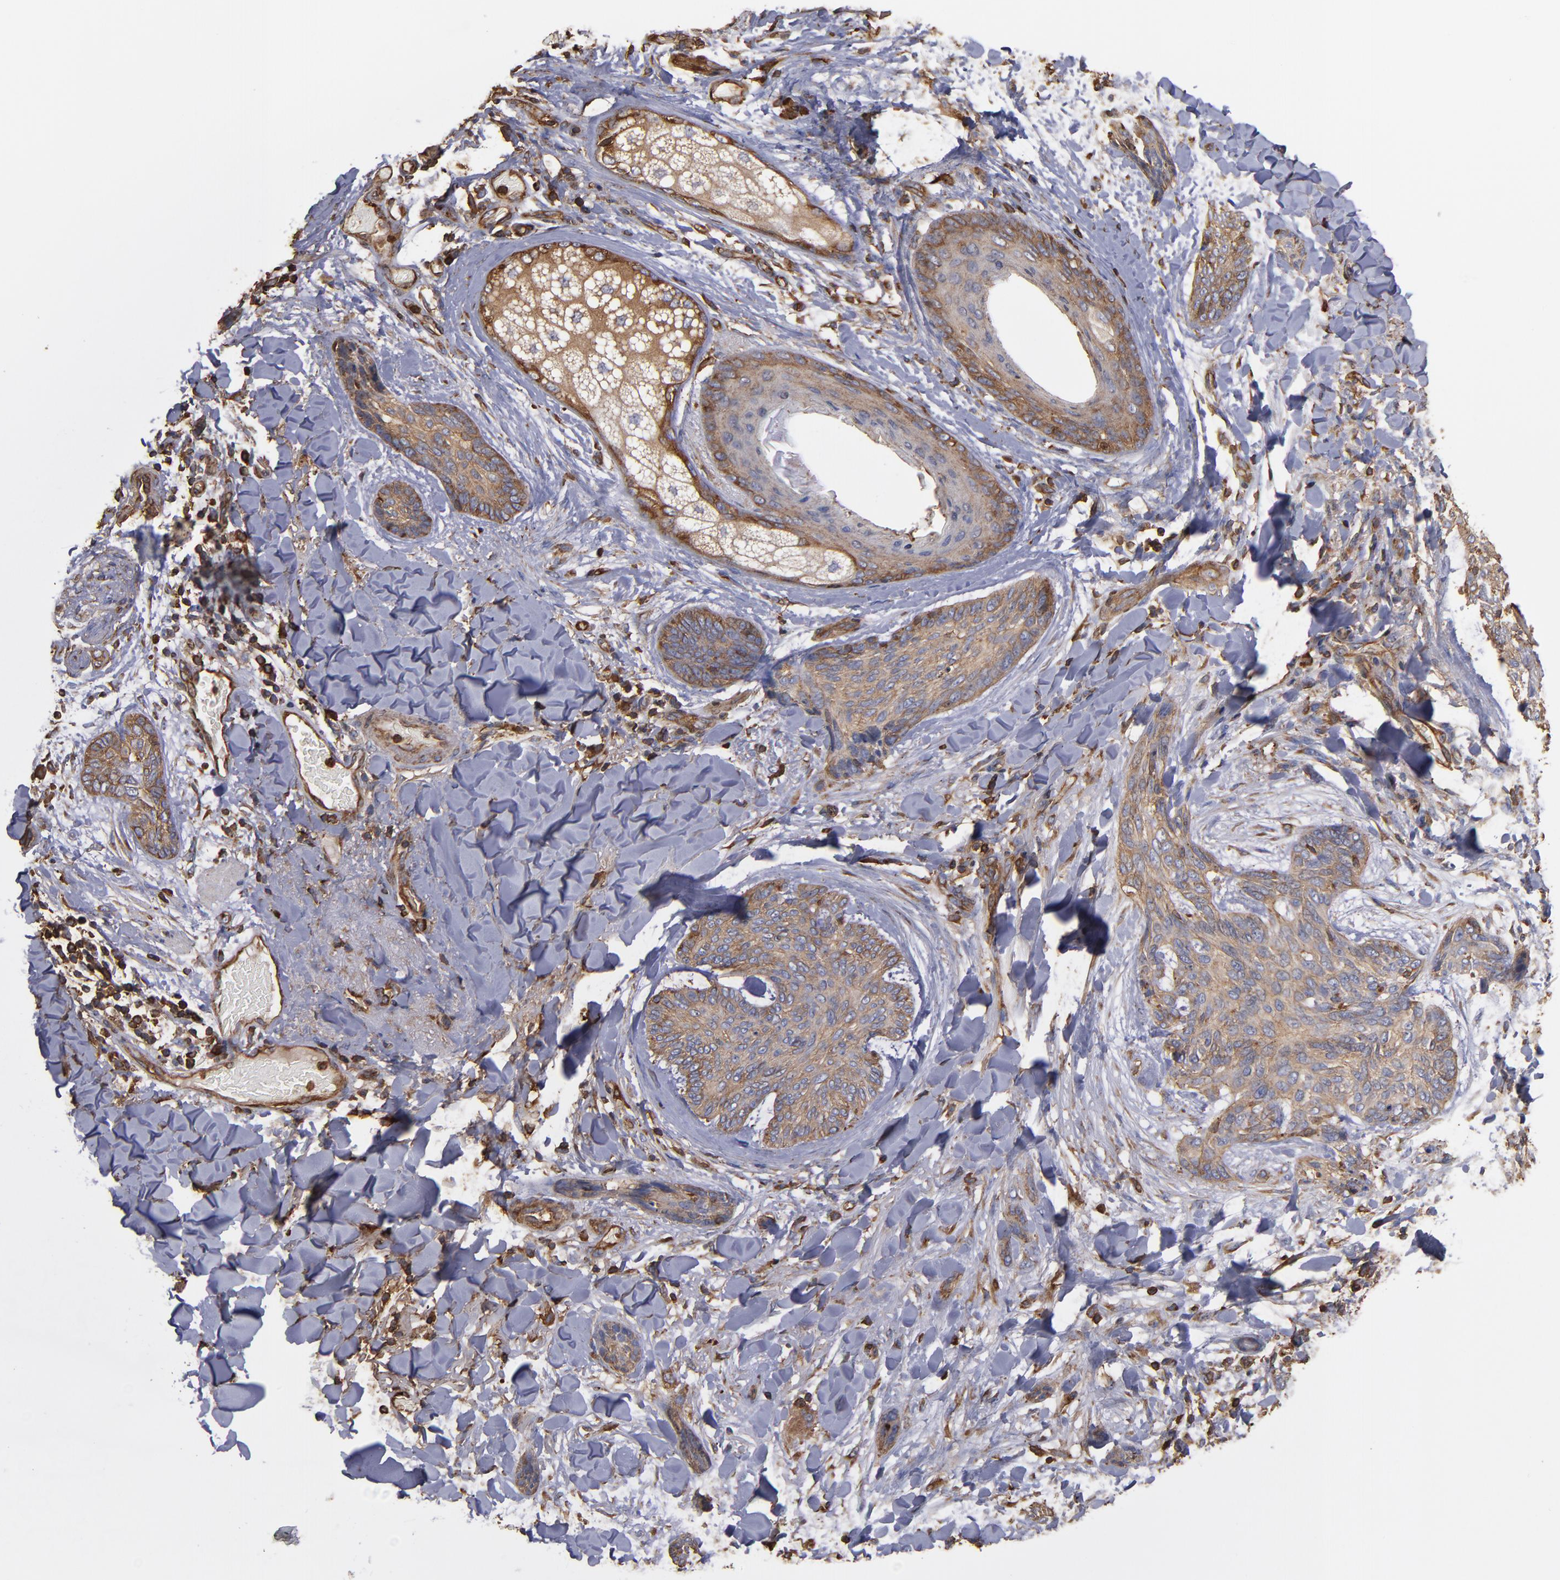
{"staining": {"intensity": "weak", "quantity": ">75%", "location": "cytoplasmic/membranous"}, "tissue": "skin cancer", "cell_type": "Tumor cells", "image_type": "cancer", "snomed": [{"axis": "morphology", "description": "Normal tissue, NOS"}, {"axis": "morphology", "description": "Basal cell carcinoma"}, {"axis": "topography", "description": "Skin"}], "caption": "Immunohistochemical staining of basal cell carcinoma (skin) shows weak cytoplasmic/membranous protein positivity in approximately >75% of tumor cells.", "gene": "ACTN4", "patient": {"sex": "female", "age": 71}}